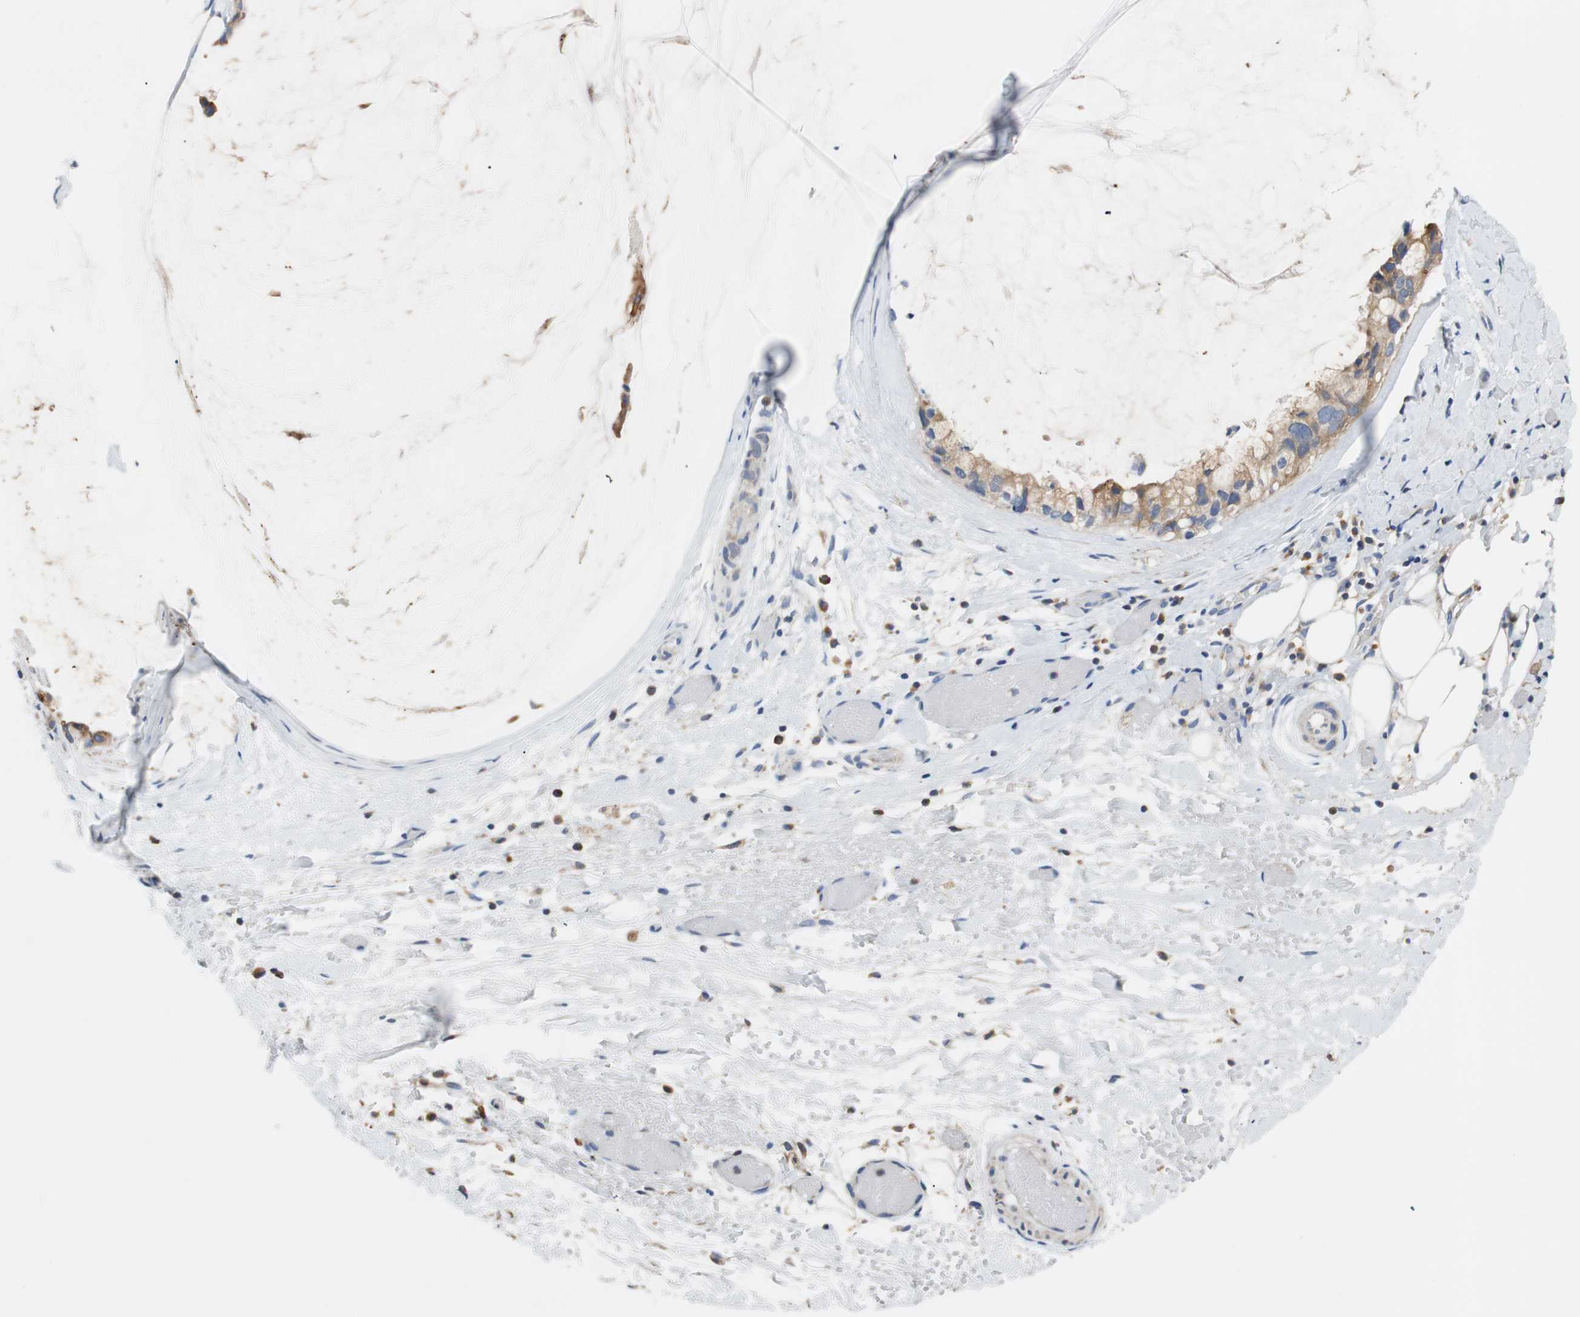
{"staining": {"intensity": "moderate", "quantity": ">75%", "location": "cytoplasmic/membranous"}, "tissue": "ovarian cancer", "cell_type": "Tumor cells", "image_type": "cancer", "snomed": [{"axis": "morphology", "description": "Cystadenocarcinoma, mucinous, NOS"}, {"axis": "topography", "description": "Ovary"}], "caption": "Protein expression by immunohistochemistry (IHC) demonstrates moderate cytoplasmic/membranous staining in approximately >75% of tumor cells in mucinous cystadenocarcinoma (ovarian).", "gene": "VAMP8", "patient": {"sex": "female", "age": 39}}